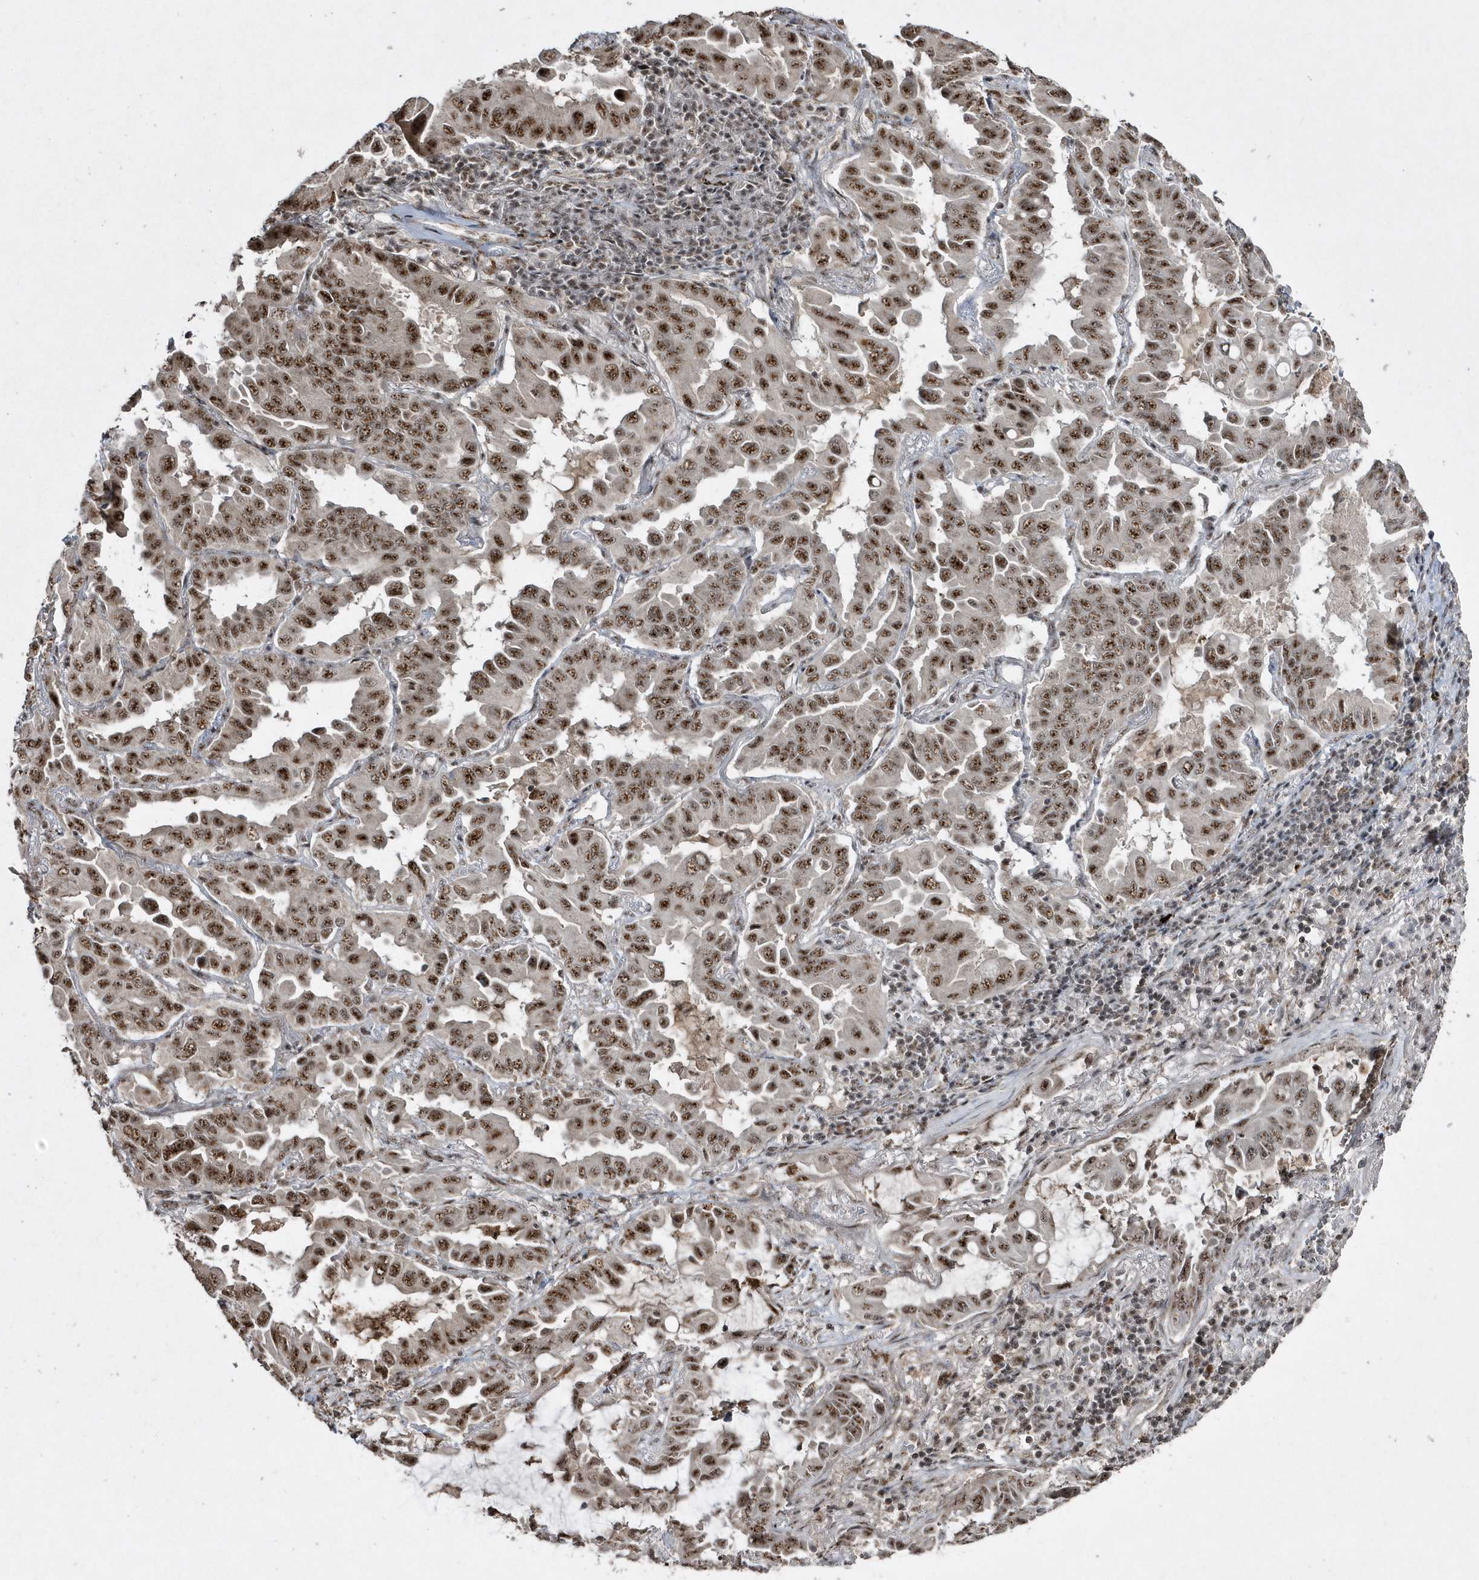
{"staining": {"intensity": "strong", "quantity": ">75%", "location": "nuclear"}, "tissue": "lung cancer", "cell_type": "Tumor cells", "image_type": "cancer", "snomed": [{"axis": "morphology", "description": "Adenocarcinoma, NOS"}, {"axis": "topography", "description": "Lung"}], "caption": "Adenocarcinoma (lung) tissue reveals strong nuclear staining in approximately >75% of tumor cells", "gene": "POLR3B", "patient": {"sex": "male", "age": 64}}